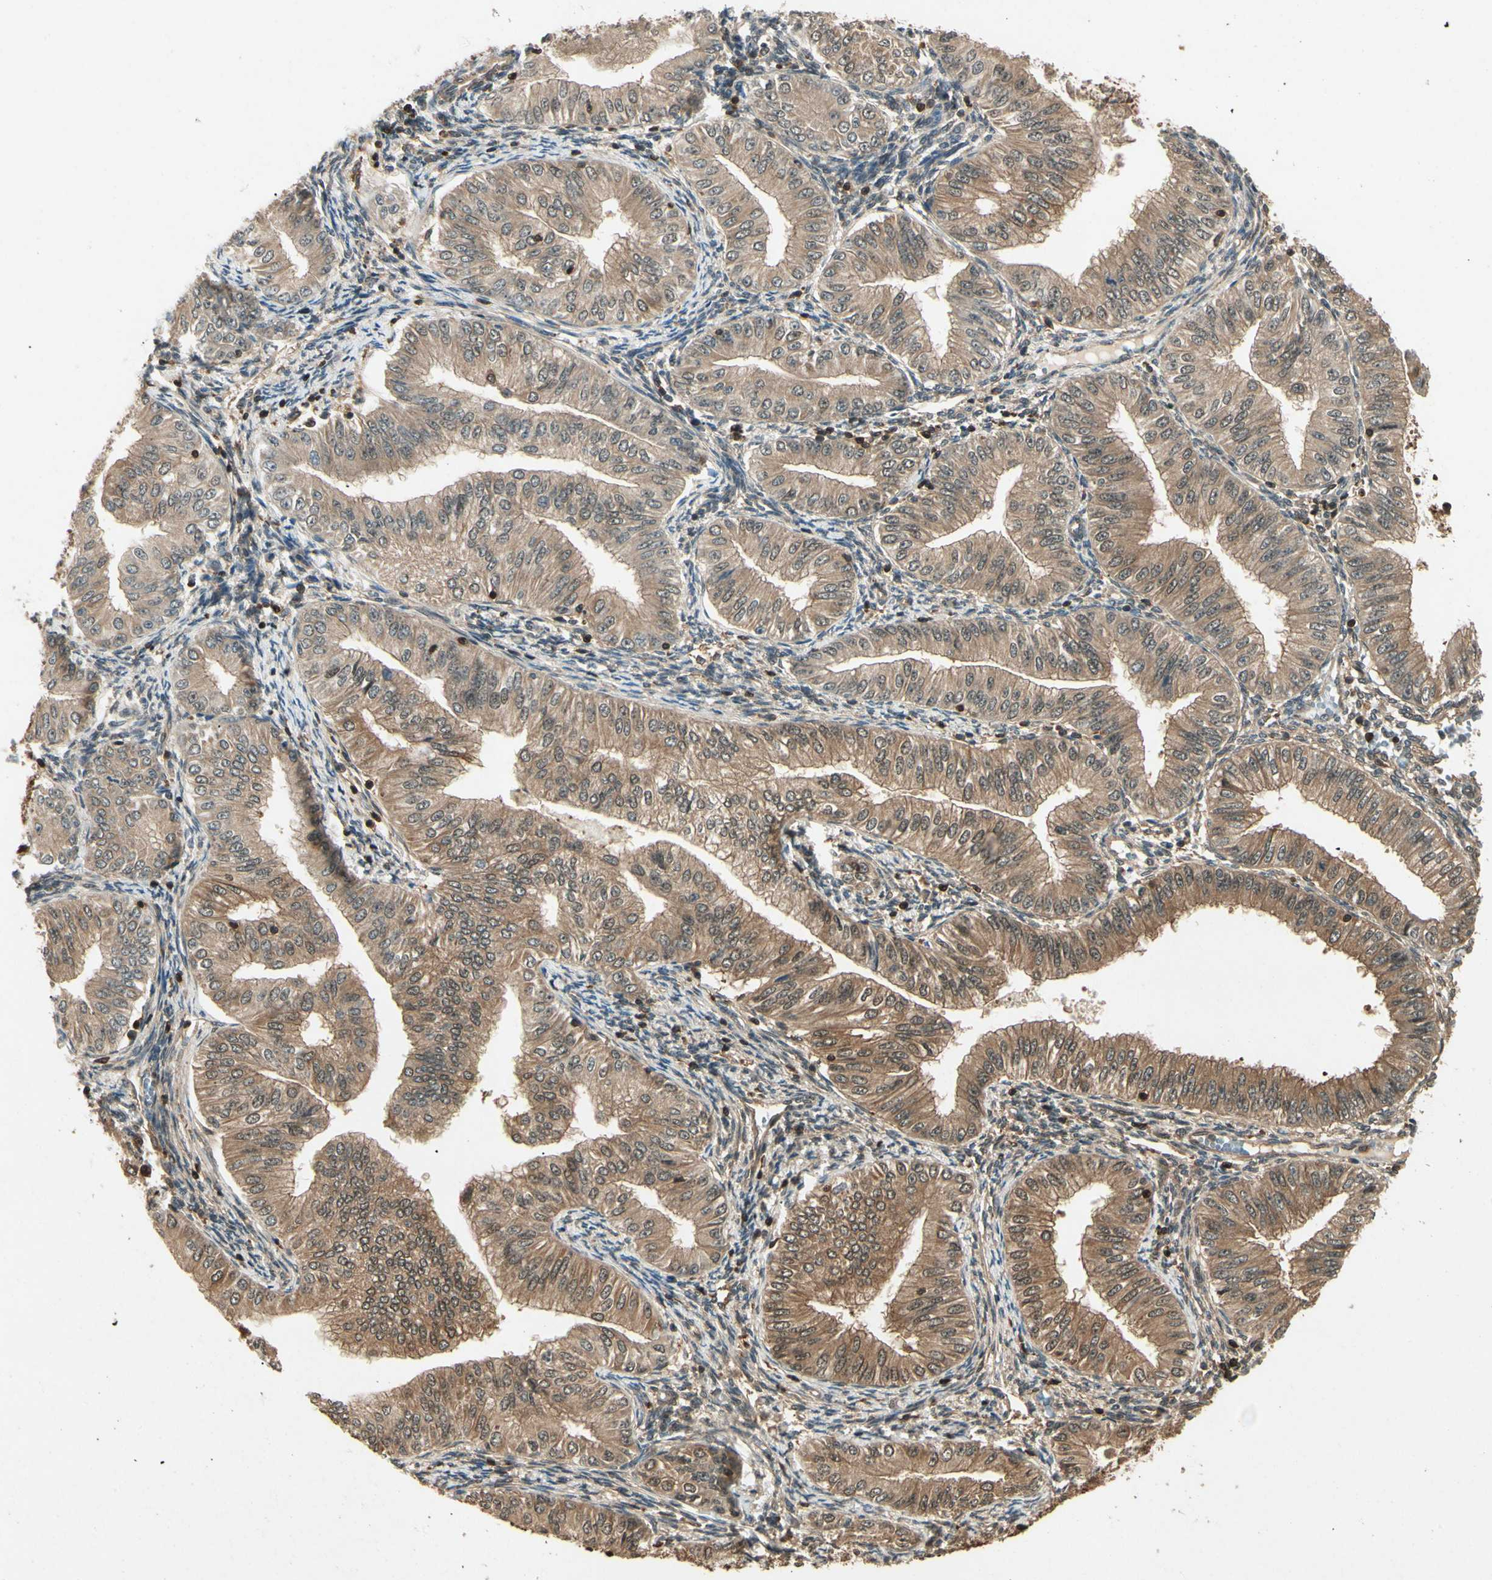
{"staining": {"intensity": "moderate", "quantity": ">75%", "location": "cytoplasmic/membranous"}, "tissue": "endometrial cancer", "cell_type": "Tumor cells", "image_type": "cancer", "snomed": [{"axis": "morphology", "description": "Normal tissue, NOS"}, {"axis": "morphology", "description": "Adenocarcinoma, NOS"}, {"axis": "topography", "description": "Endometrium"}], "caption": "Endometrial cancer (adenocarcinoma) tissue exhibits moderate cytoplasmic/membranous positivity in about >75% of tumor cells The protein is shown in brown color, while the nuclei are stained blue.", "gene": "YWHAQ", "patient": {"sex": "female", "age": 53}}